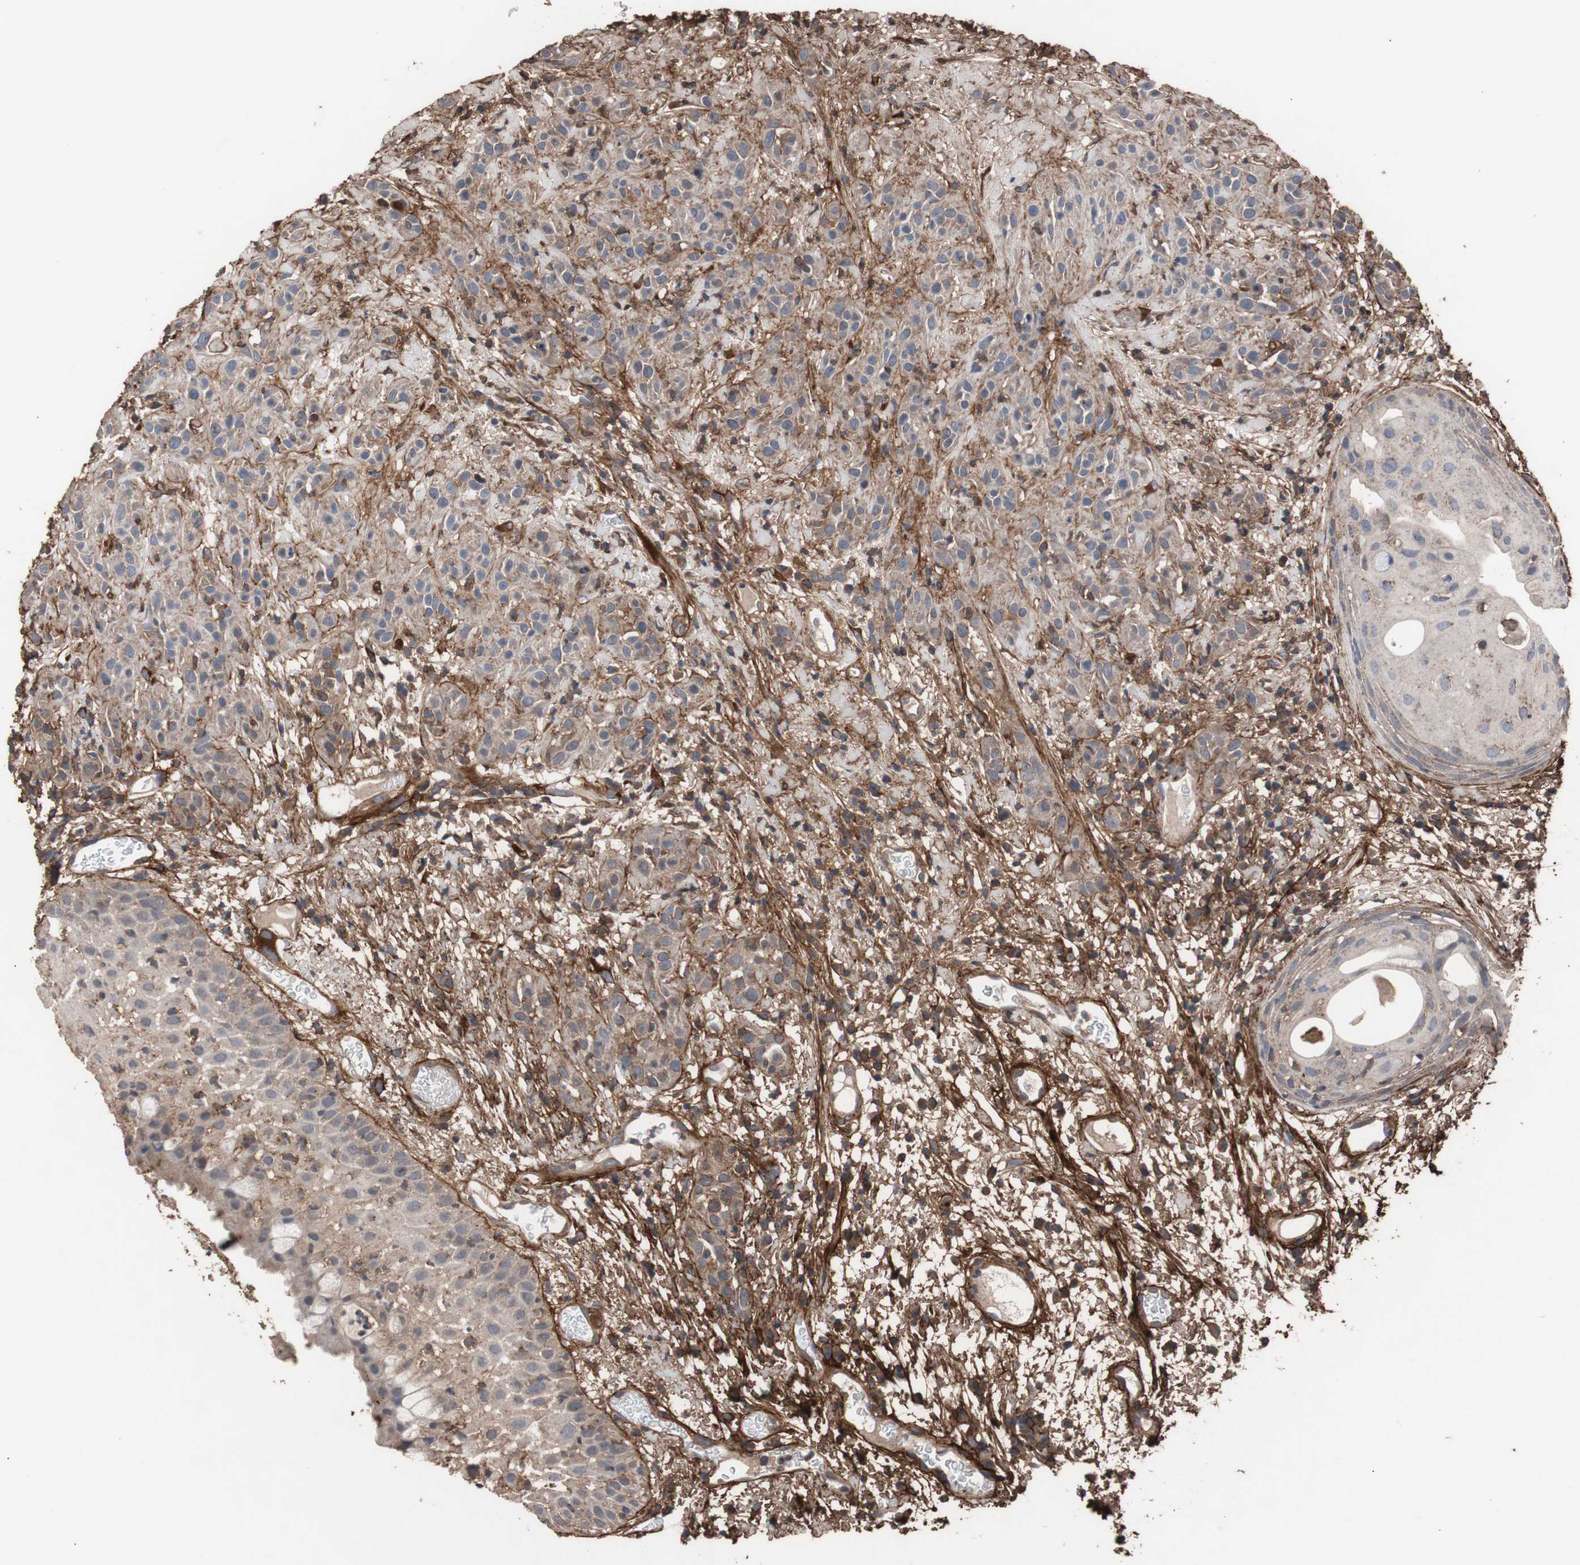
{"staining": {"intensity": "weak", "quantity": ">75%", "location": "cytoplasmic/membranous"}, "tissue": "head and neck cancer", "cell_type": "Tumor cells", "image_type": "cancer", "snomed": [{"axis": "morphology", "description": "Squamous cell carcinoma, NOS"}, {"axis": "topography", "description": "Head-Neck"}], "caption": "Tumor cells show low levels of weak cytoplasmic/membranous positivity in about >75% of cells in human head and neck cancer (squamous cell carcinoma).", "gene": "COL6A2", "patient": {"sex": "male", "age": 62}}